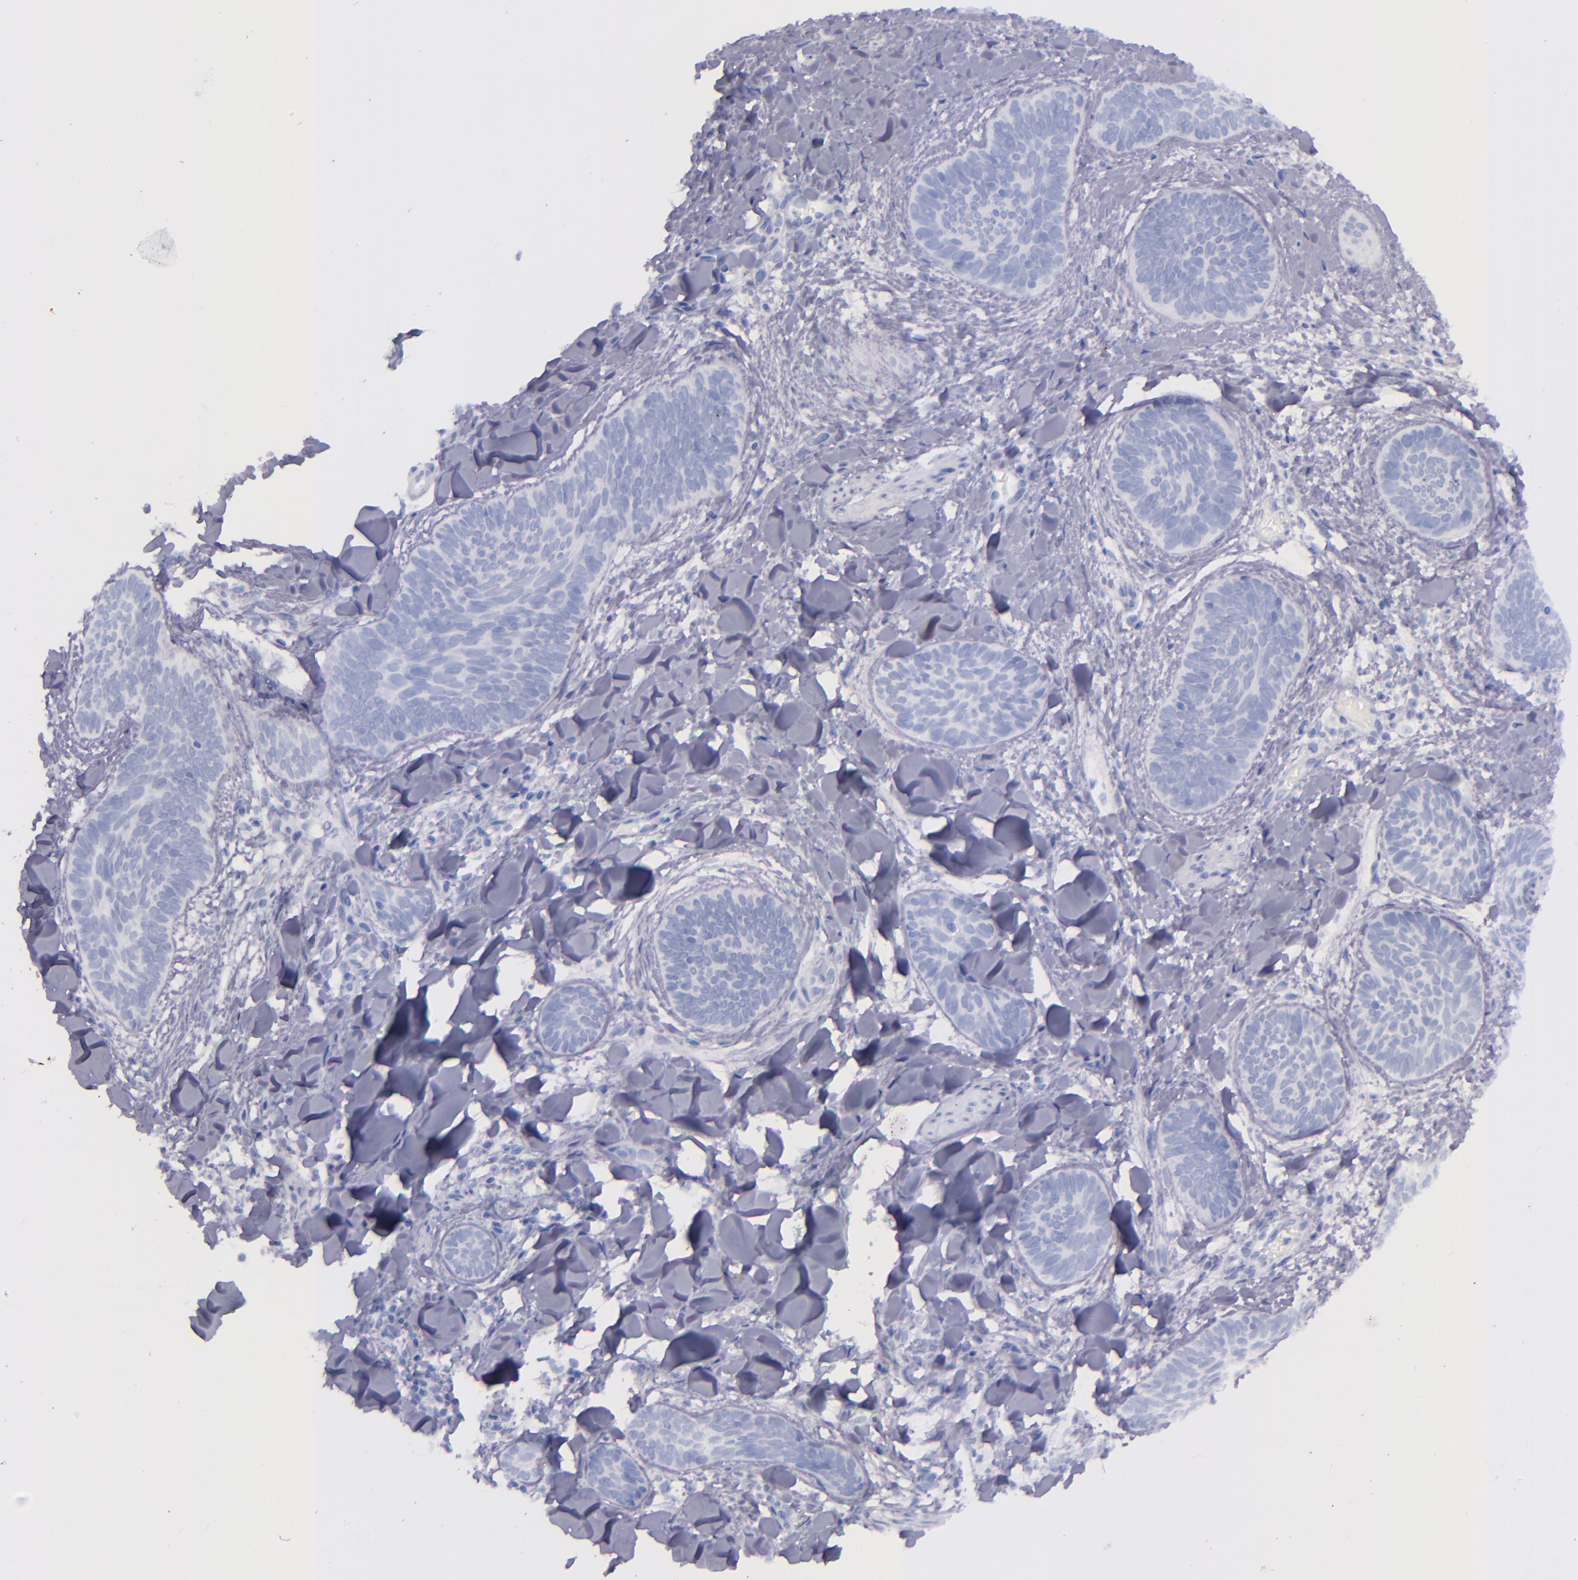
{"staining": {"intensity": "negative", "quantity": "none", "location": "none"}, "tissue": "skin cancer", "cell_type": "Tumor cells", "image_type": "cancer", "snomed": [{"axis": "morphology", "description": "Basal cell carcinoma"}, {"axis": "topography", "description": "Skin"}], "caption": "IHC photomicrograph of human basal cell carcinoma (skin) stained for a protein (brown), which displays no expression in tumor cells.", "gene": "SFTPA2", "patient": {"sex": "female", "age": 81}}